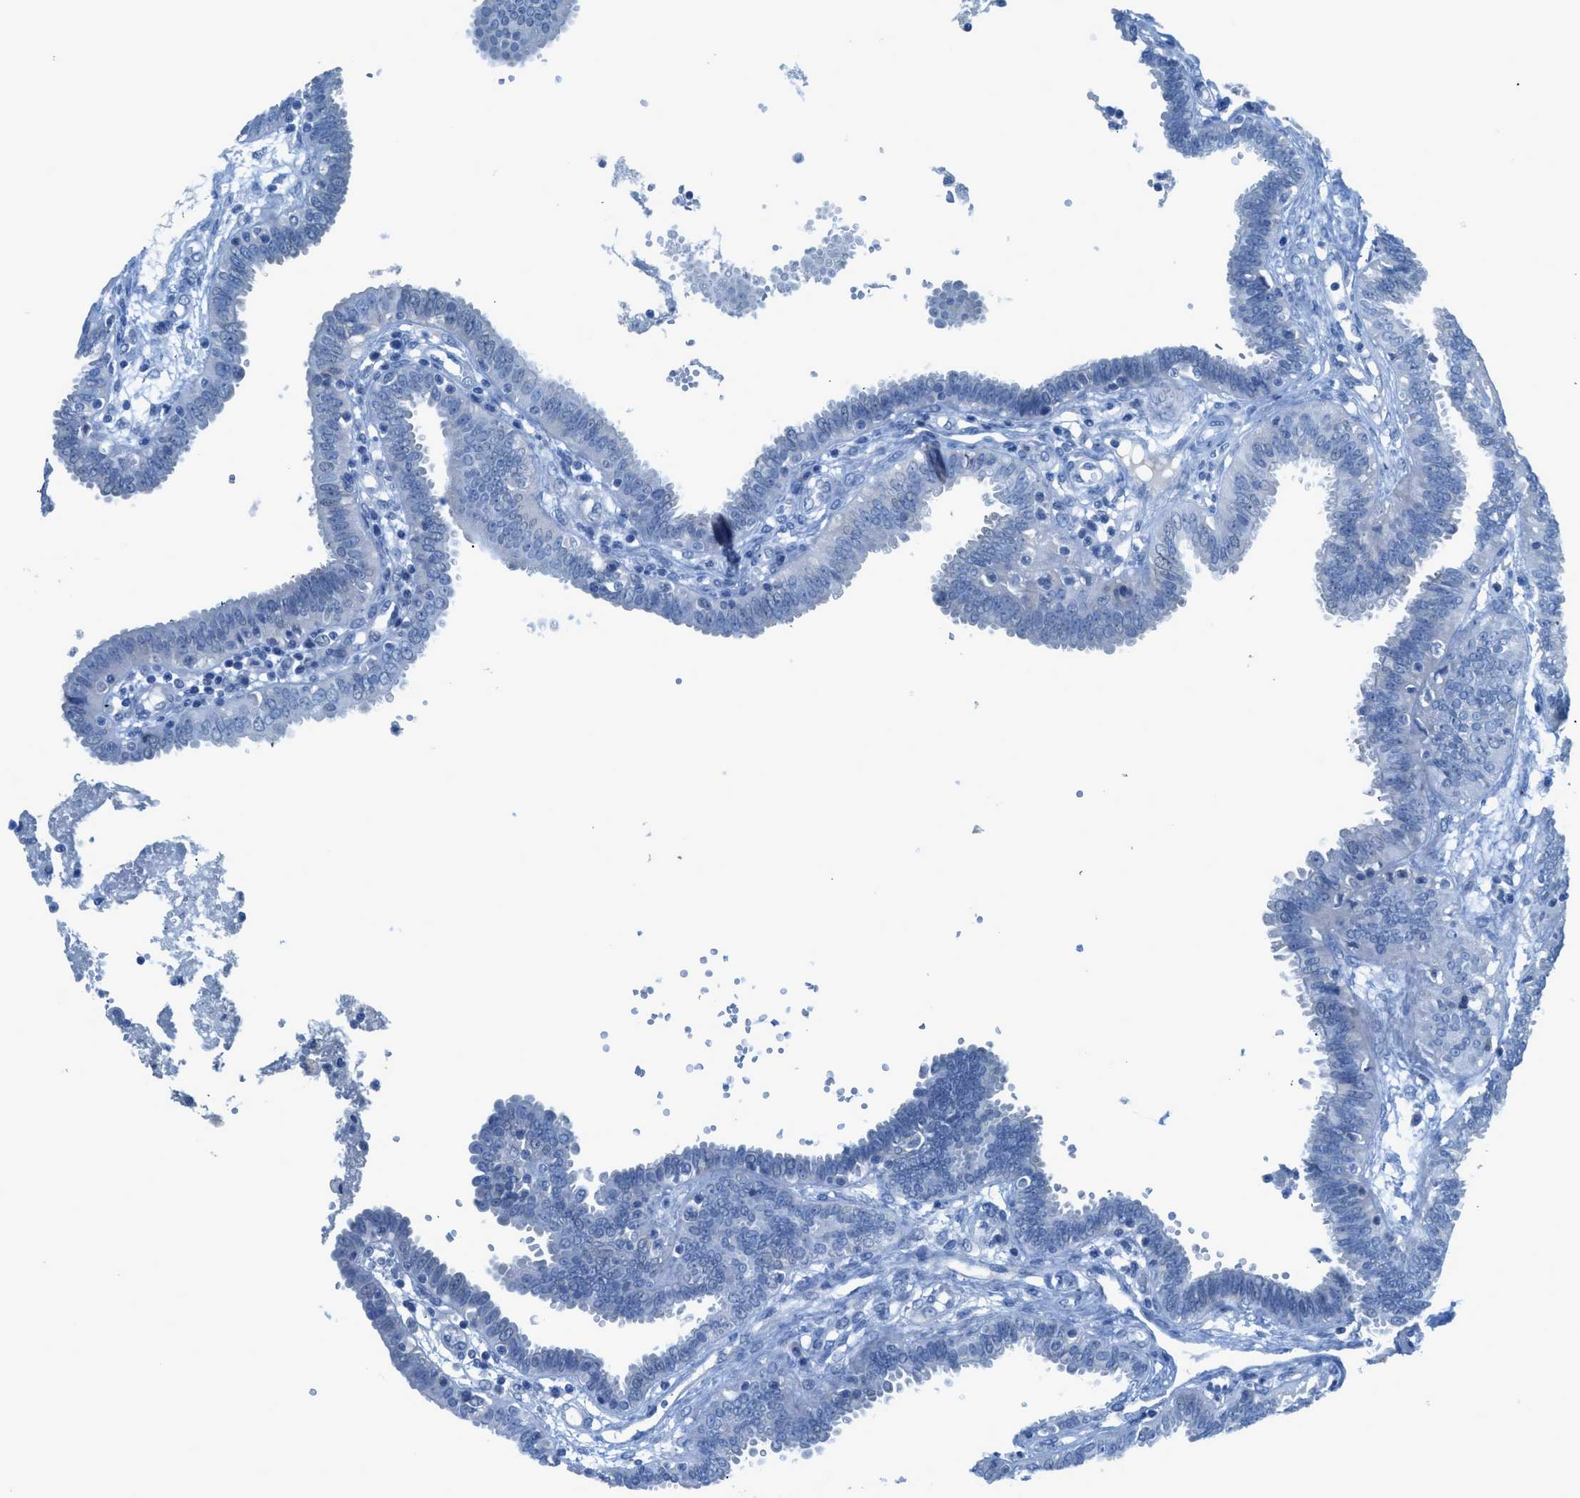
{"staining": {"intensity": "negative", "quantity": "none", "location": "none"}, "tissue": "fallopian tube", "cell_type": "Glandular cells", "image_type": "normal", "snomed": [{"axis": "morphology", "description": "Normal tissue, NOS"}, {"axis": "topography", "description": "Fallopian tube"}], "caption": "Photomicrograph shows no protein staining in glandular cells of unremarkable fallopian tube.", "gene": "ACAN", "patient": {"sex": "female", "age": 32}}